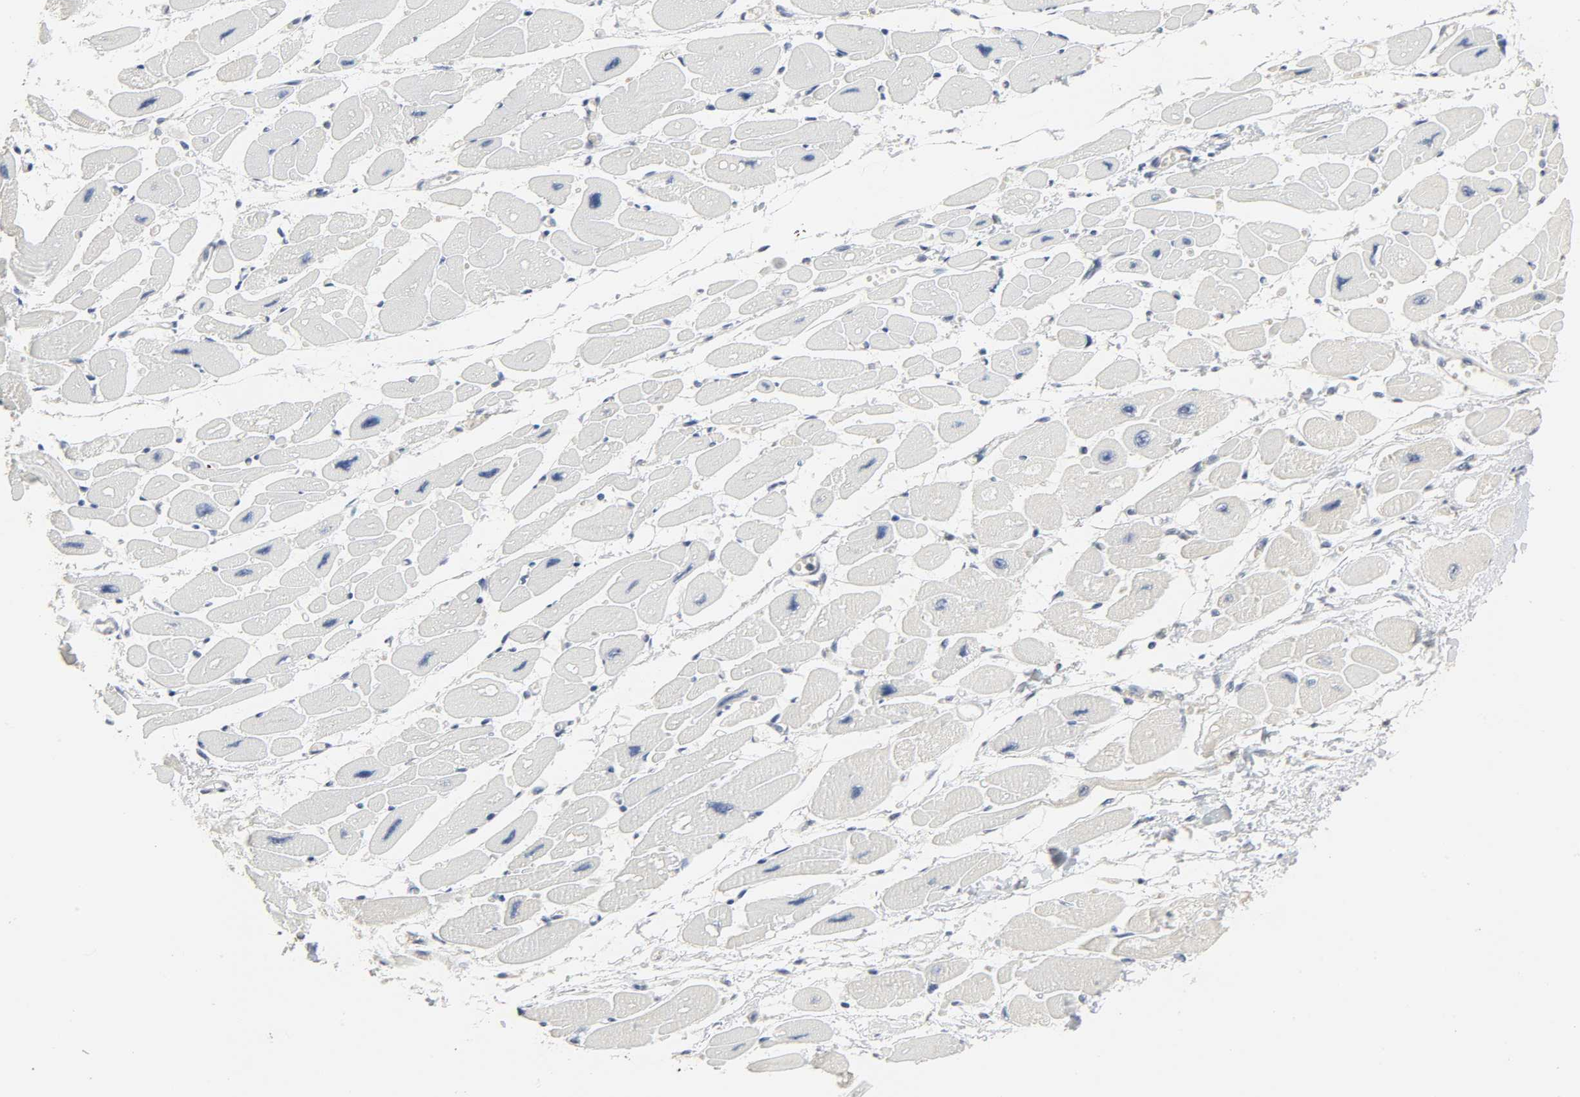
{"staining": {"intensity": "negative", "quantity": "none", "location": "none"}, "tissue": "heart muscle", "cell_type": "Cardiomyocytes", "image_type": "normal", "snomed": [{"axis": "morphology", "description": "Normal tissue, NOS"}, {"axis": "topography", "description": "Heart"}], "caption": "This photomicrograph is of benign heart muscle stained with immunohistochemistry (IHC) to label a protein in brown with the nuclei are counter-stained blue. There is no staining in cardiomyocytes. Brightfield microscopy of immunohistochemistry stained with DAB (3,3'-diaminobenzidine) (brown) and hematoxylin (blue), captured at high magnification.", "gene": "PLEKHA2", "patient": {"sex": "female", "age": 54}}